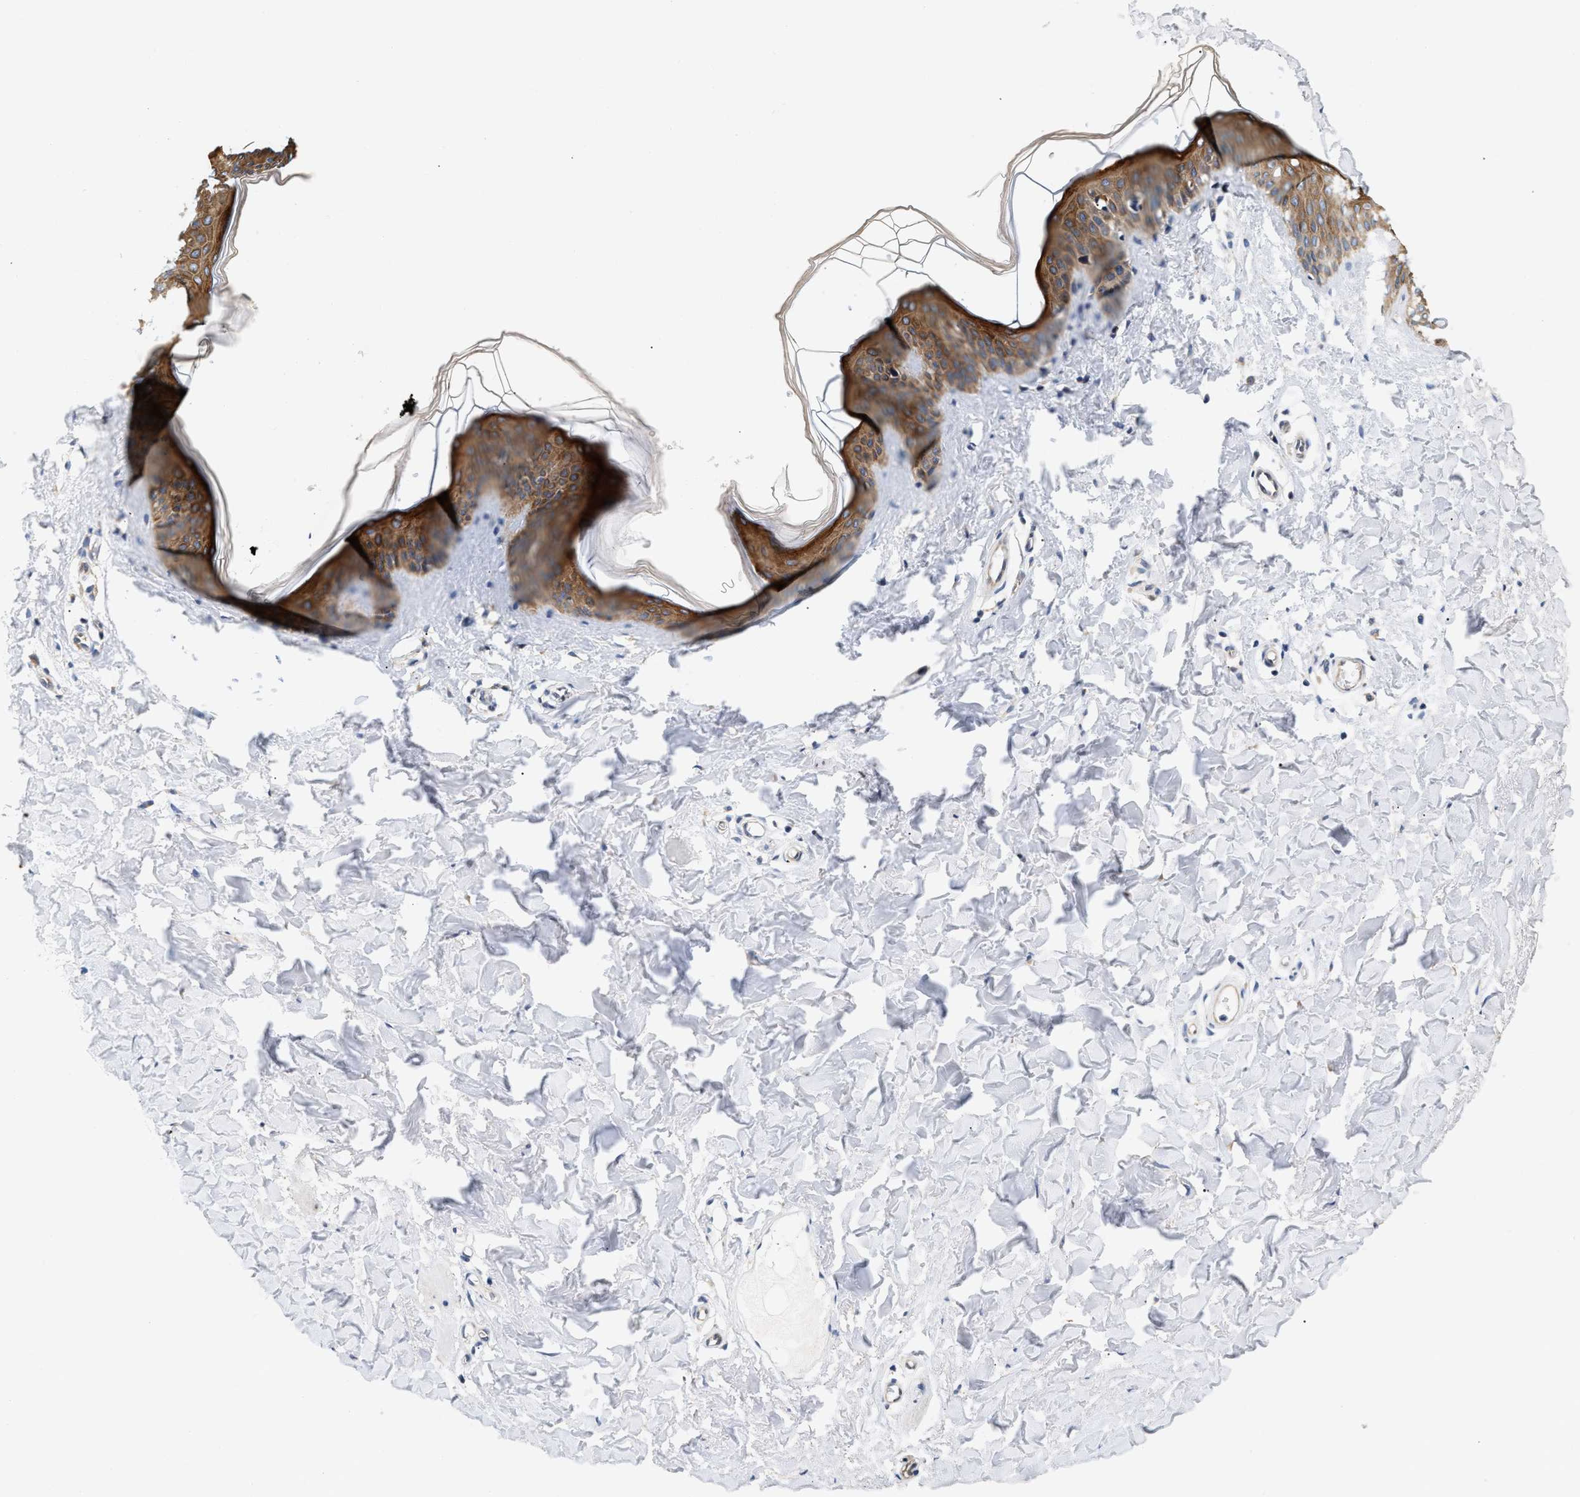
{"staining": {"intensity": "negative", "quantity": "none", "location": "none"}, "tissue": "skin", "cell_type": "Fibroblasts", "image_type": "normal", "snomed": [{"axis": "morphology", "description": "Normal tissue, NOS"}, {"axis": "topography", "description": "Skin"}], "caption": "A histopathology image of skin stained for a protein shows no brown staining in fibroblasts. (DAB (3,3'-diaminobenzidine) immunohistochemistry (IHC) with hematoxylin counter stain).", "gene": "IFT74", "patient": {"sex": "female", "age": 17}}